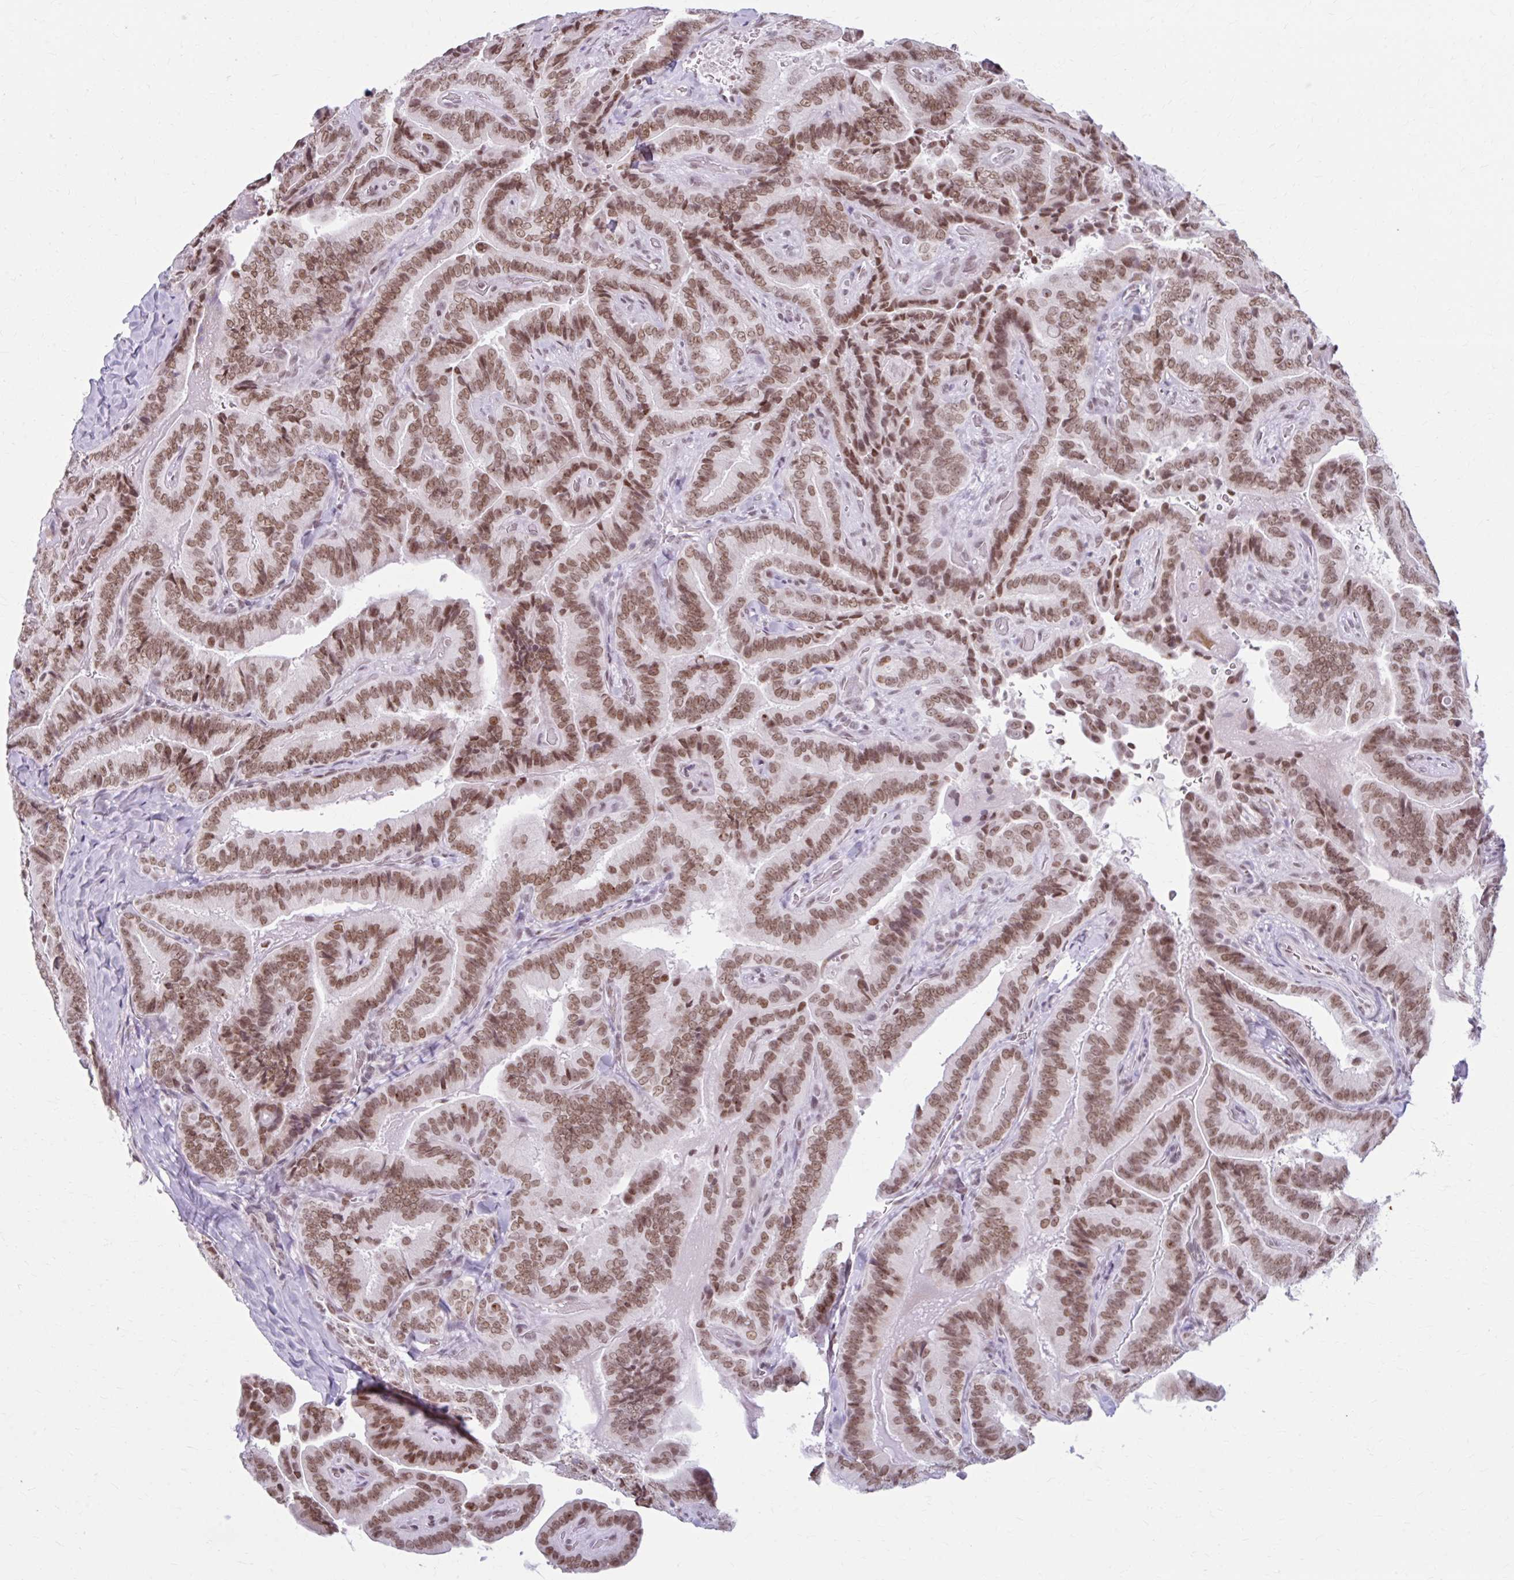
{"staining": {"intensity": "moderate", "quantity": ">75%", "location": "nuclear"}, "tissue": "thyroid cancer", "cell_type": "Tumor cells", "image_type": "cancer", "snomed": [{"axis": "morphology", "description": "Papillary adenocarcinoma, NOS"}, {"axis": "topography", "description": "Thyroid gland"}], "caption": "Papillary adenocarcinoma (thyroid) stained with a protein marker reveals moderate staining in tumor cells.", "gene": "PABIR1", "patient": {"sex": "male", "age": 61}}